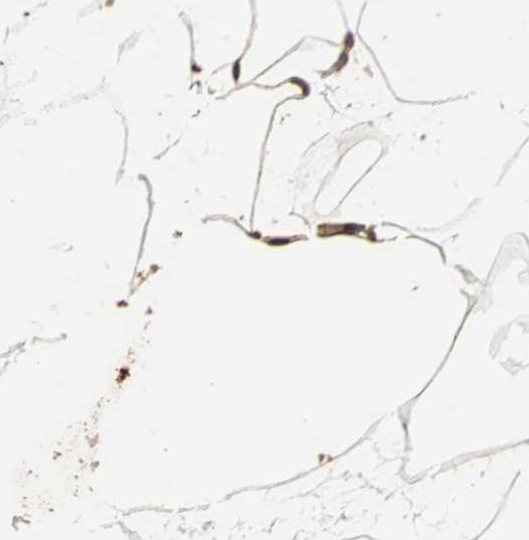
{"staining": {"intensity": "moderate", "quantity": ">75%", "location": "nuclear"}, "tissue": "adipose tissue", "cell_type": "Adipocytes", "image_type": "normal", "snomed": [{"axis": "morphology", "description": "Normal tissue, NOS"}, {"axis": "morphology", "description": "Duct carcinoma"}, {"axis": "topography", "description": "Breast"}, {"axis": "topography", "description": "Adipose tissue"}], "caption": "An immunohistochemistry (IHC) histopathology image of benign tissue is shown. Protein staining in brown shows moderate nuclear positivity in adipose tissue within adipocytes.", "gene": "BRIP1", "patient": {"sex": "female", "age": 37}}